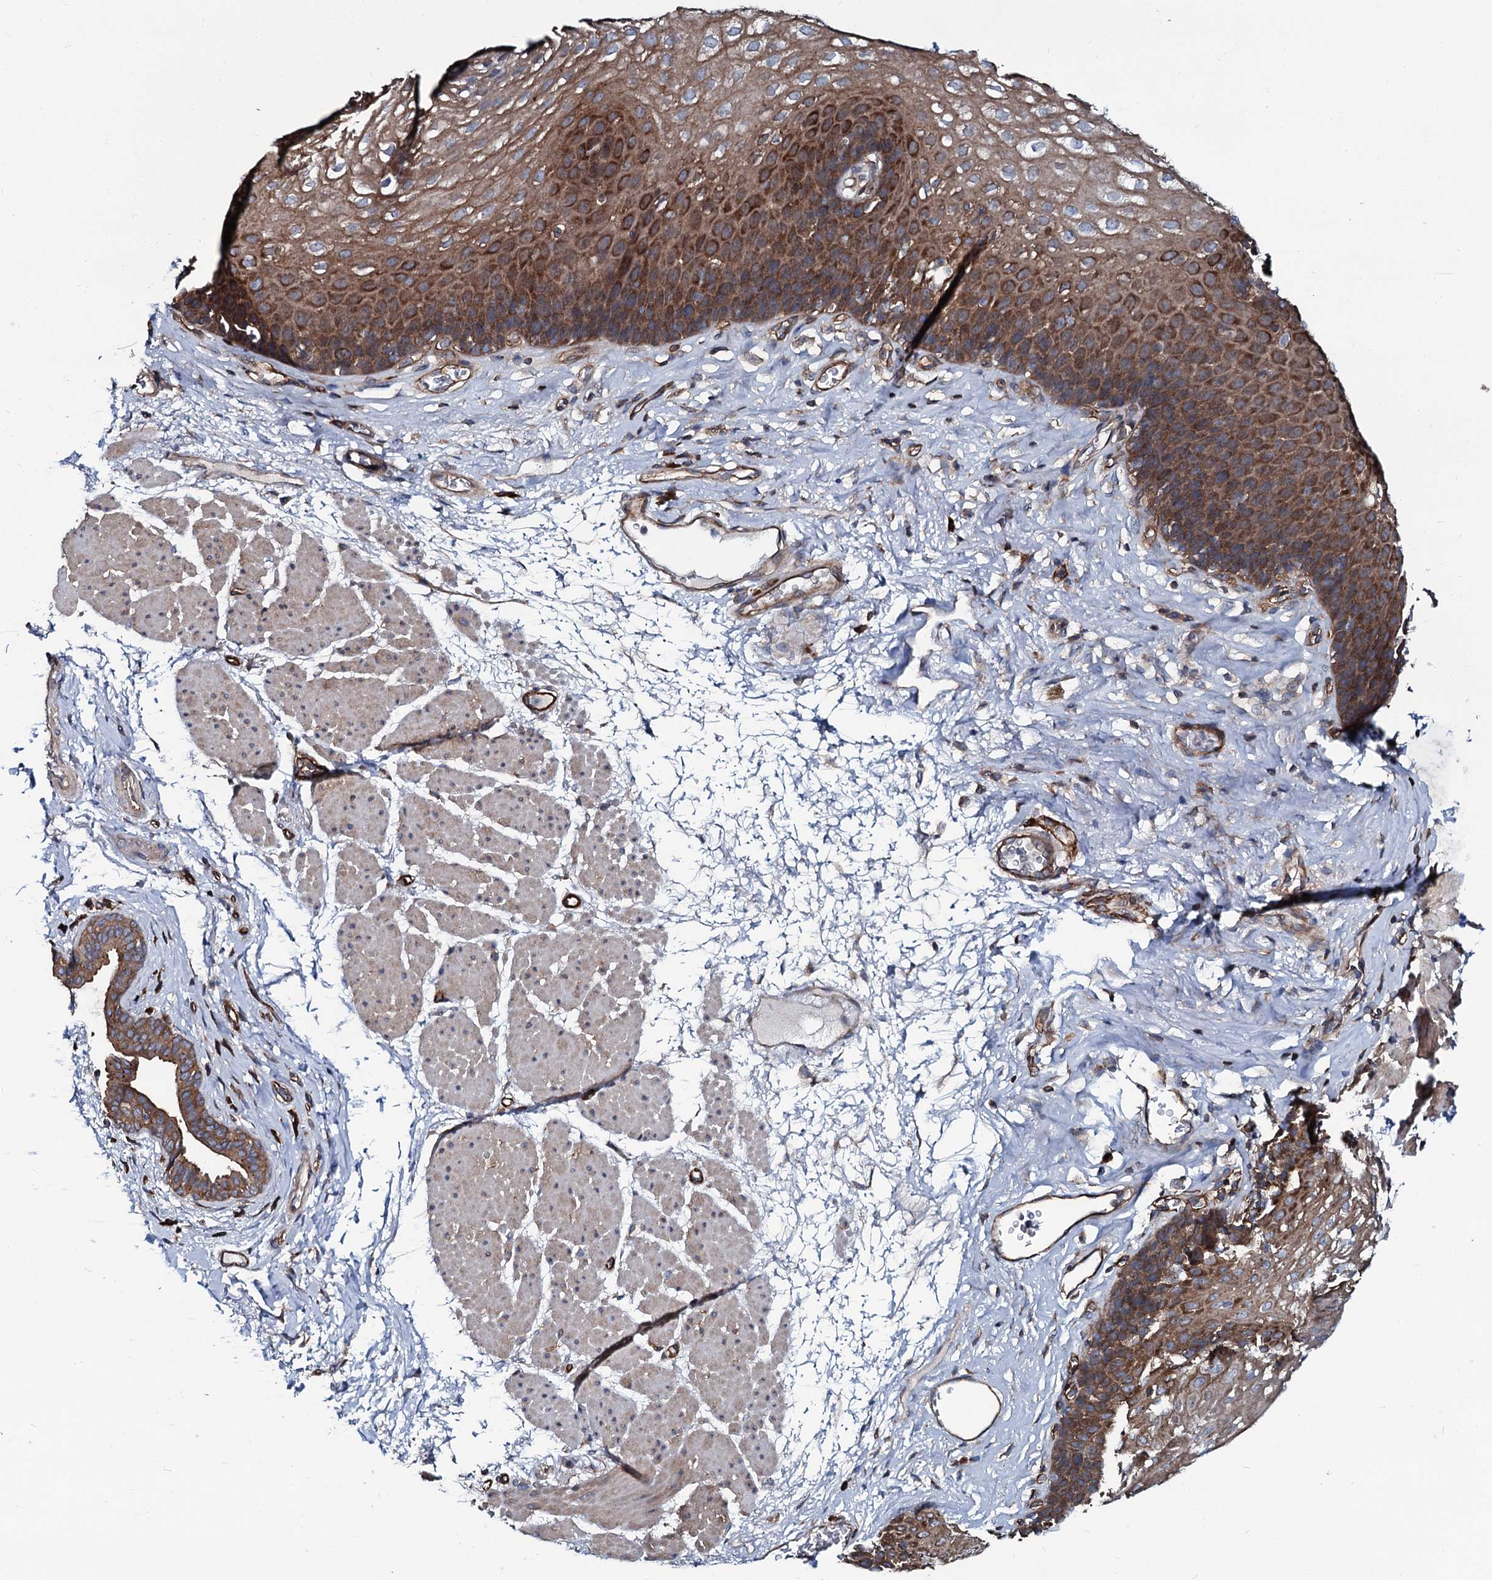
{"staining": {"intensity": "strong", "quantity": "25%-75%", "location": "cytoplasmic/membranous"}, "tissue": "esophagus", "cell_type": "Squamous epithelial cells", "image_type": "normal", "snomed": [{"axis": "morphology", "description": "Normal tissue, NOS"}, {"axis": "topography", "description": "Esophagus"}], "caption": "Immunohistochemical staining of benign human esophagus displays high levels of strong cytoplasmic/membranous staining in about 25%-75% of squamous epithelial cells. The staining was performed using DAB, with brown indicating positive protein expression. Nuclei are stained blue with hematoxylin.", "gene": "USPL1", "patient": {"sex": "female", "age": 66}}